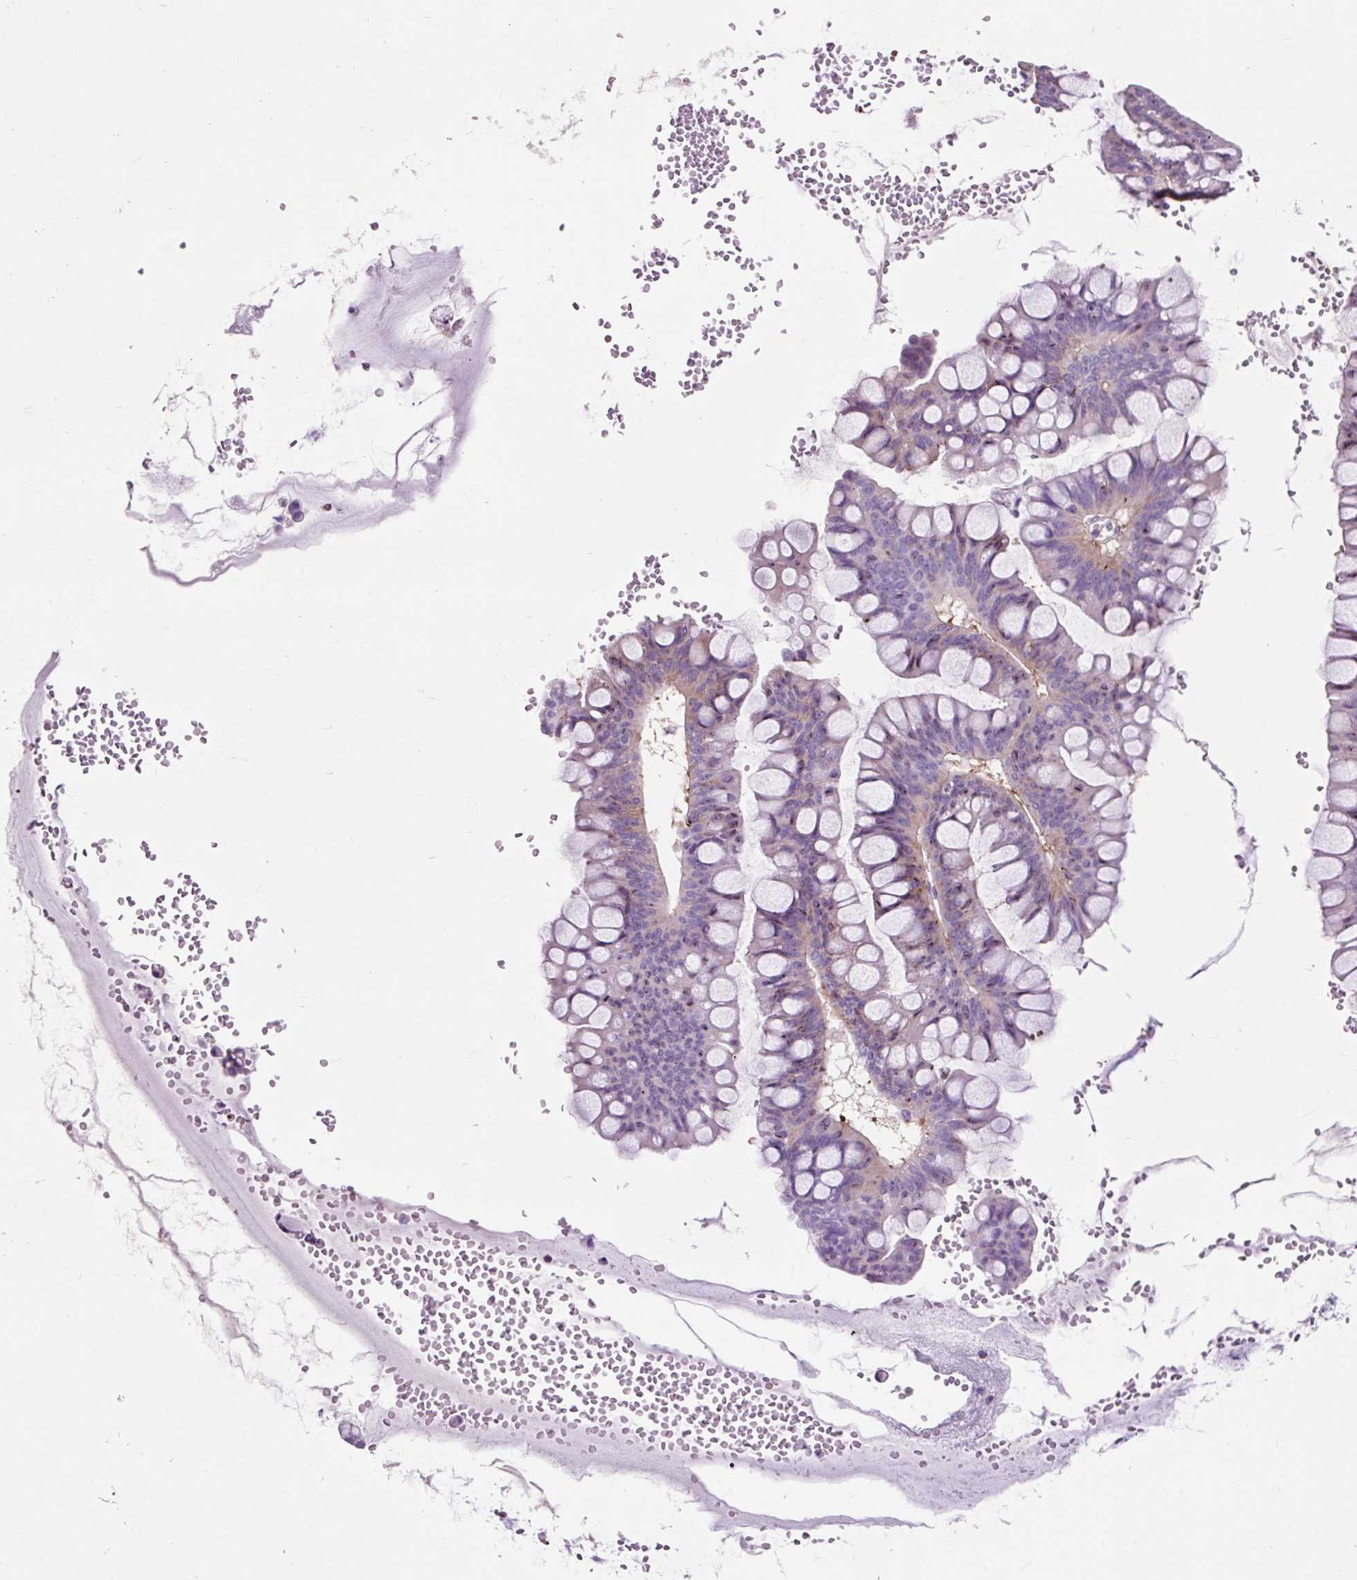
{"staining": {"intensity": "moderate", "quantity": "25%-75%", "location": "cytoplasmic/membranous"}, "tissue": "ovarian cancer", "cell_type": "Tumor cells", "image_type": "cancer", "snomed": [{"axis": "morphology", "description": "Cystadenocarcinoma, mucinous, NOS"}, {"axis": "topography", "description": "Ovary"}], "caption": "Moderate cytoplasmic/membranous staining is identified in about 25%-75% of tumor cells in ovarian cancer.", "gene": "OR10A7", "patient": {"sex": "female", "age": 73}}